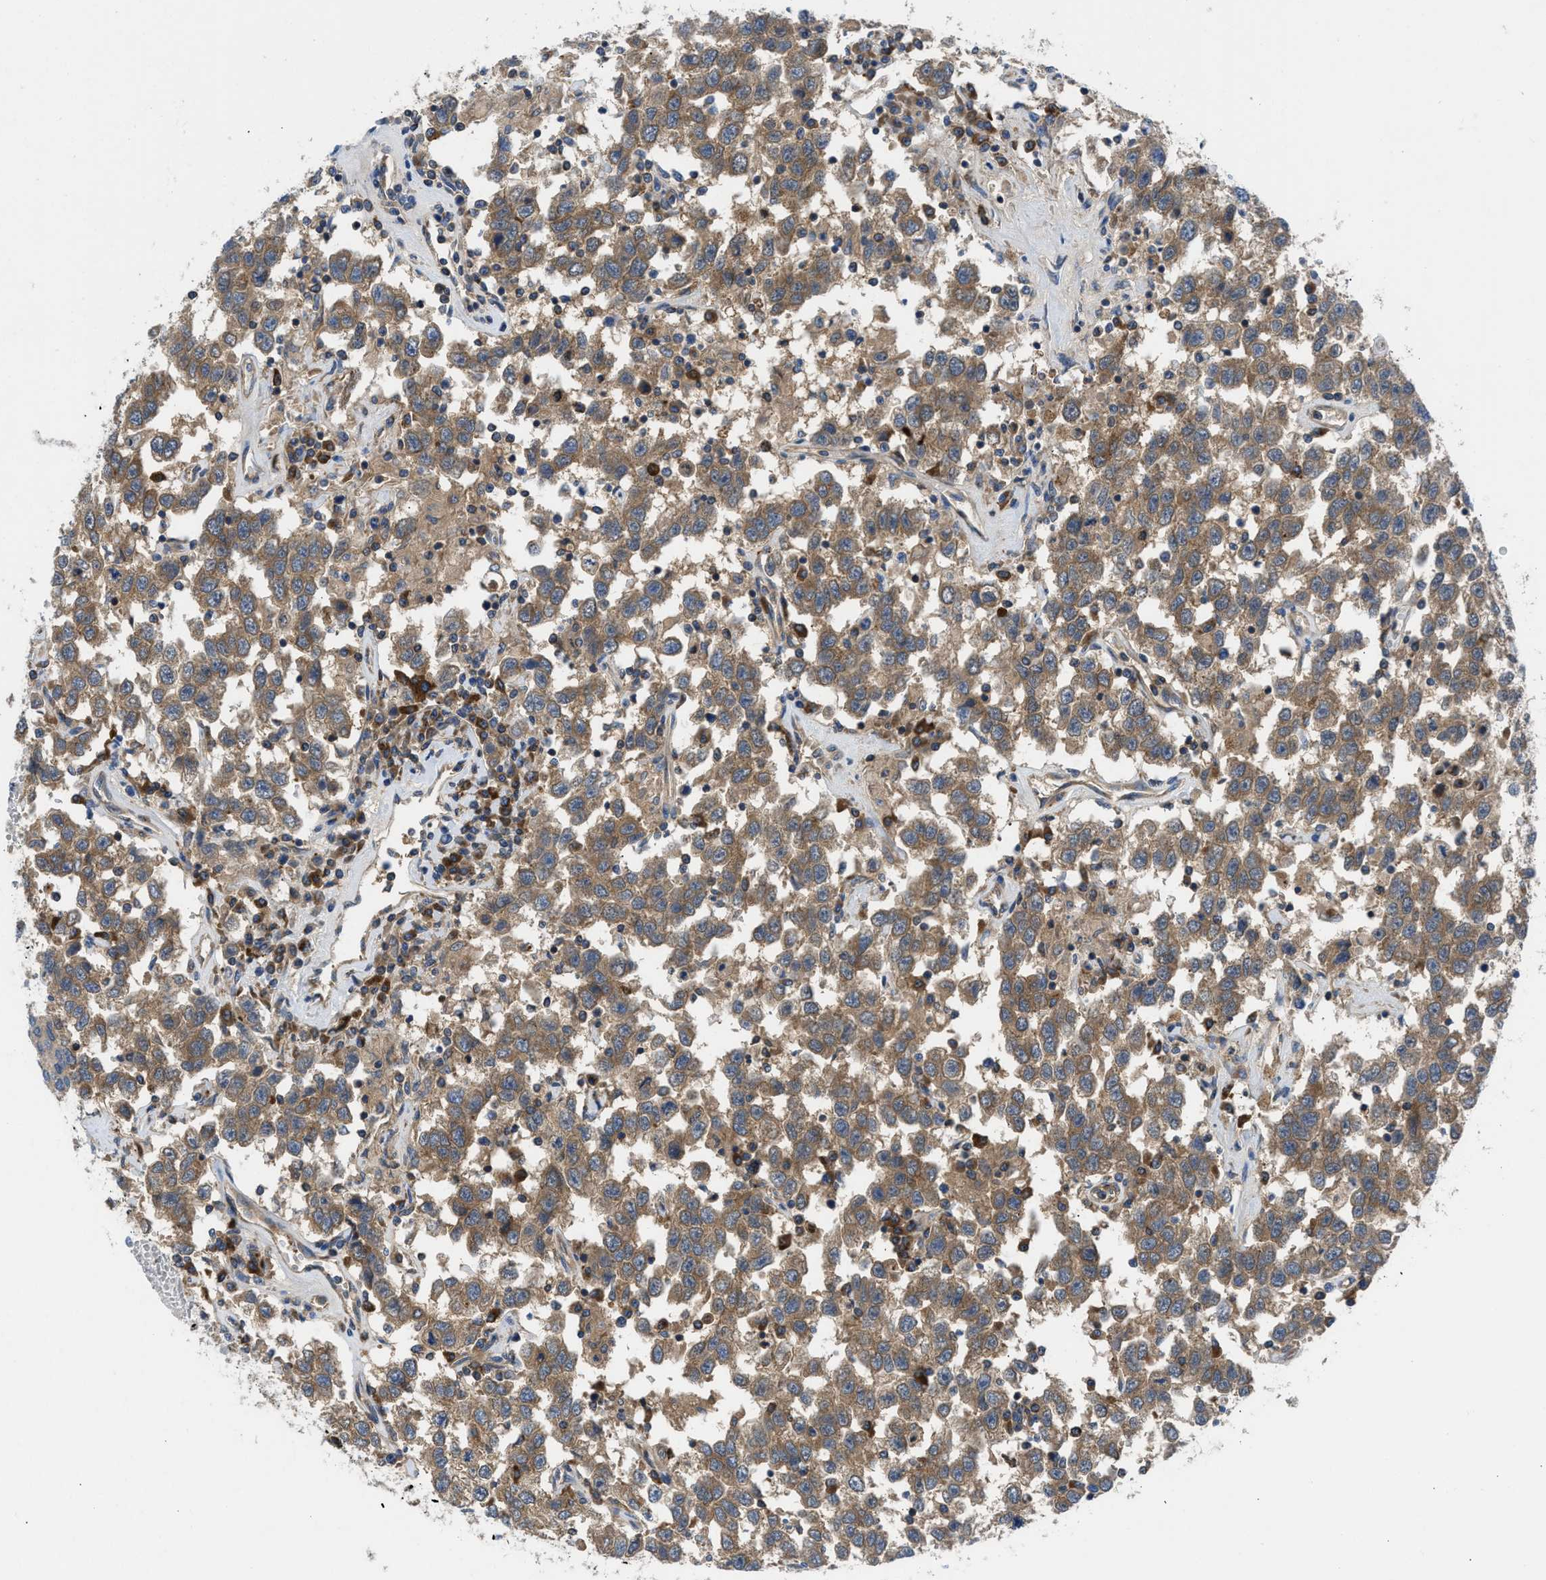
{"staining": {"intensity": "moderate", "quantity": ">75%", "location": "cytoplasmic/membranous"}, "tissue": "testis cancer", "cell_type": "Tumor cells", "image_type": "cancer", "snomed": [{"axis": "morphology", "description": "Seminoma, NOS"}, {"axis": "topography", "description": "Testis"}], "caption": "A photomicrograph showing moderate cytoplasmic/membranous staining in approximately >75% of tumor cells in testis cancer, as visualized by brown immunohistochemical staining.", "gene": "CHKB", "patient": {"sex": "male", "age": 41}}